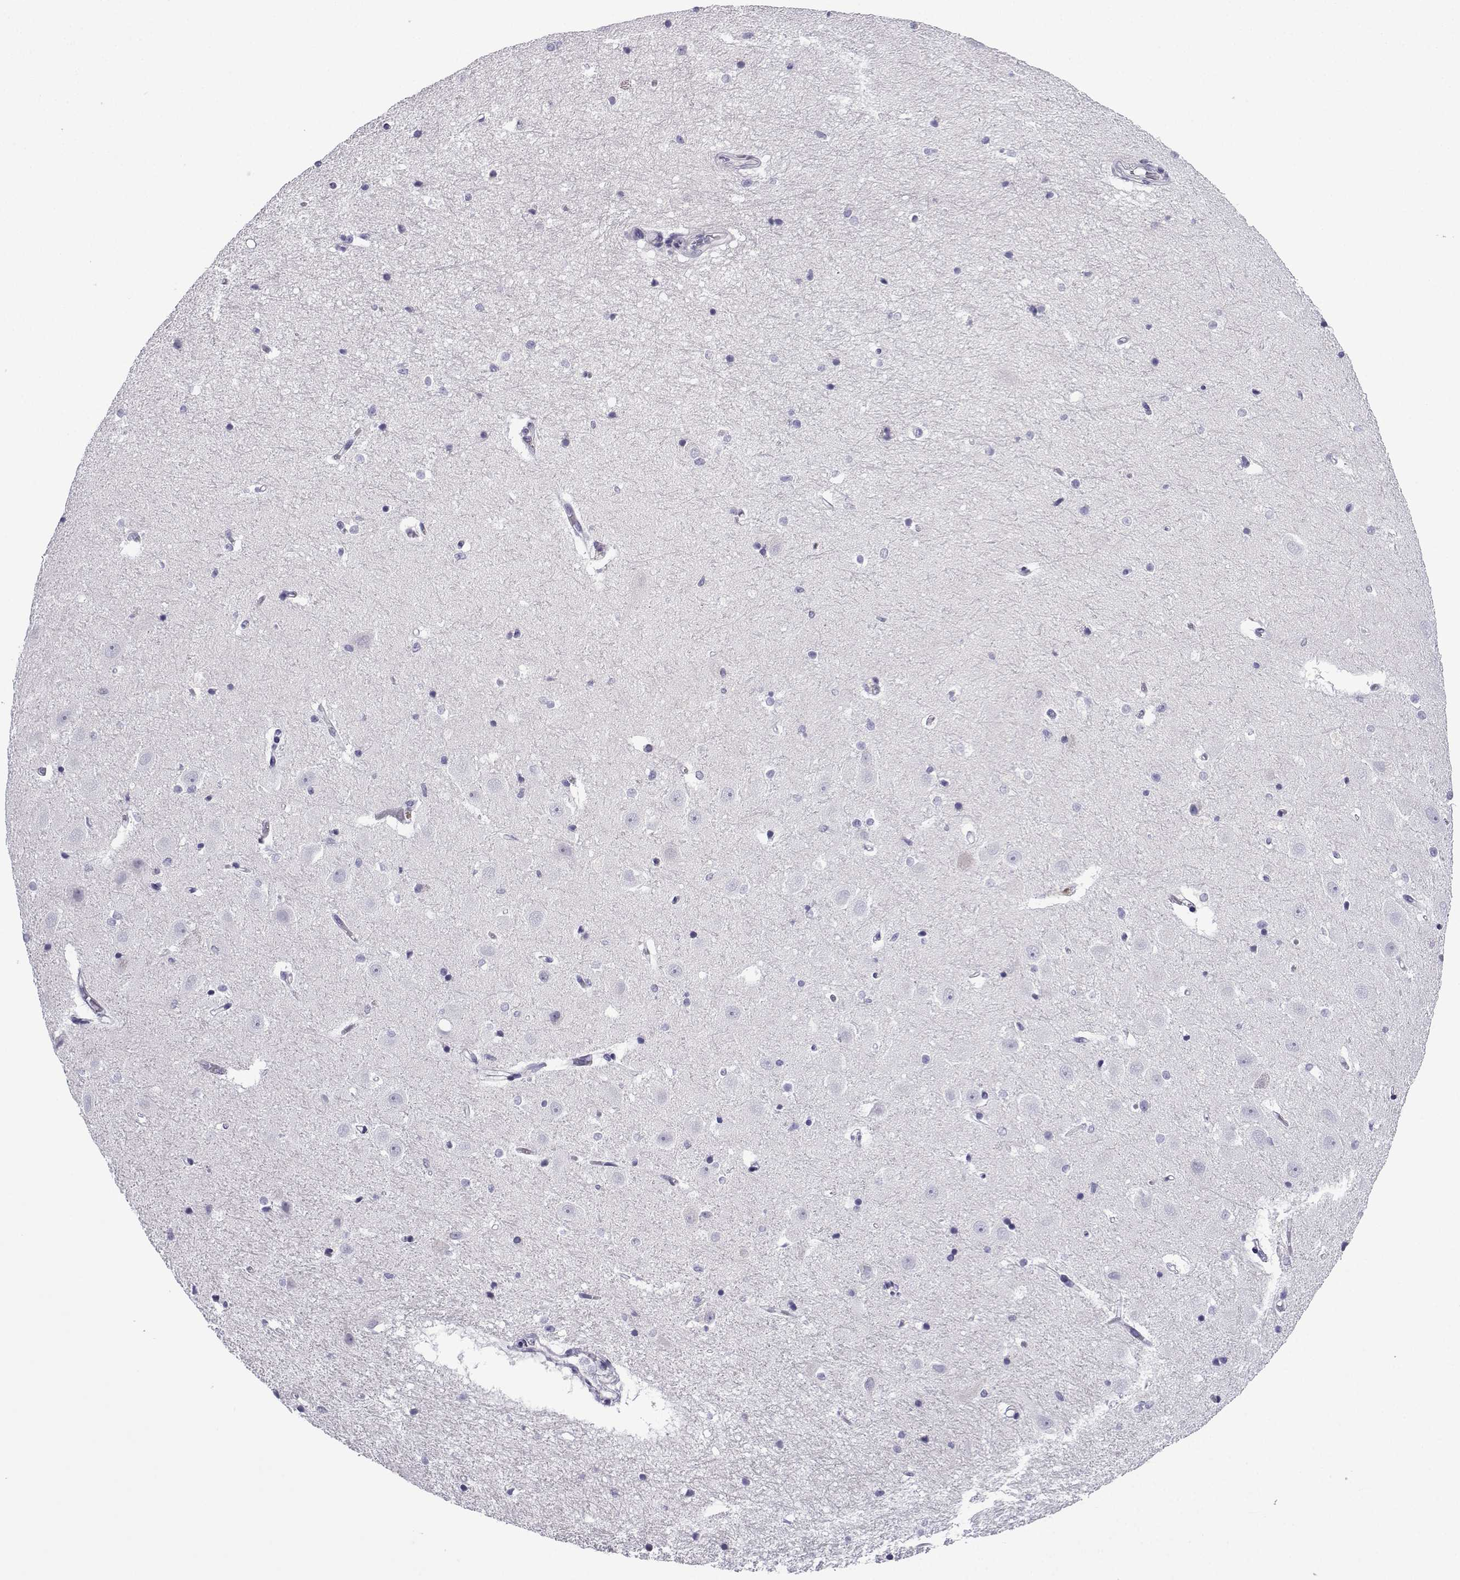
{"staining": {"intensity": "negative", "quantity": "none", "location": "none"}, "tissue": "hippocampus", "cell_type": "Glial cells", "image_type": "normal", "snomed": [{"axis": "morphology", "description": "Normal tissue, NOS"}, {"axis": "topography", "description": "Hippocampus"}], "caption": "Glial cells are negative for protein expression in unremarkable human hippocampus.", "gene": "ACRBP", "patient": {"sex": "male", "age": 44}}